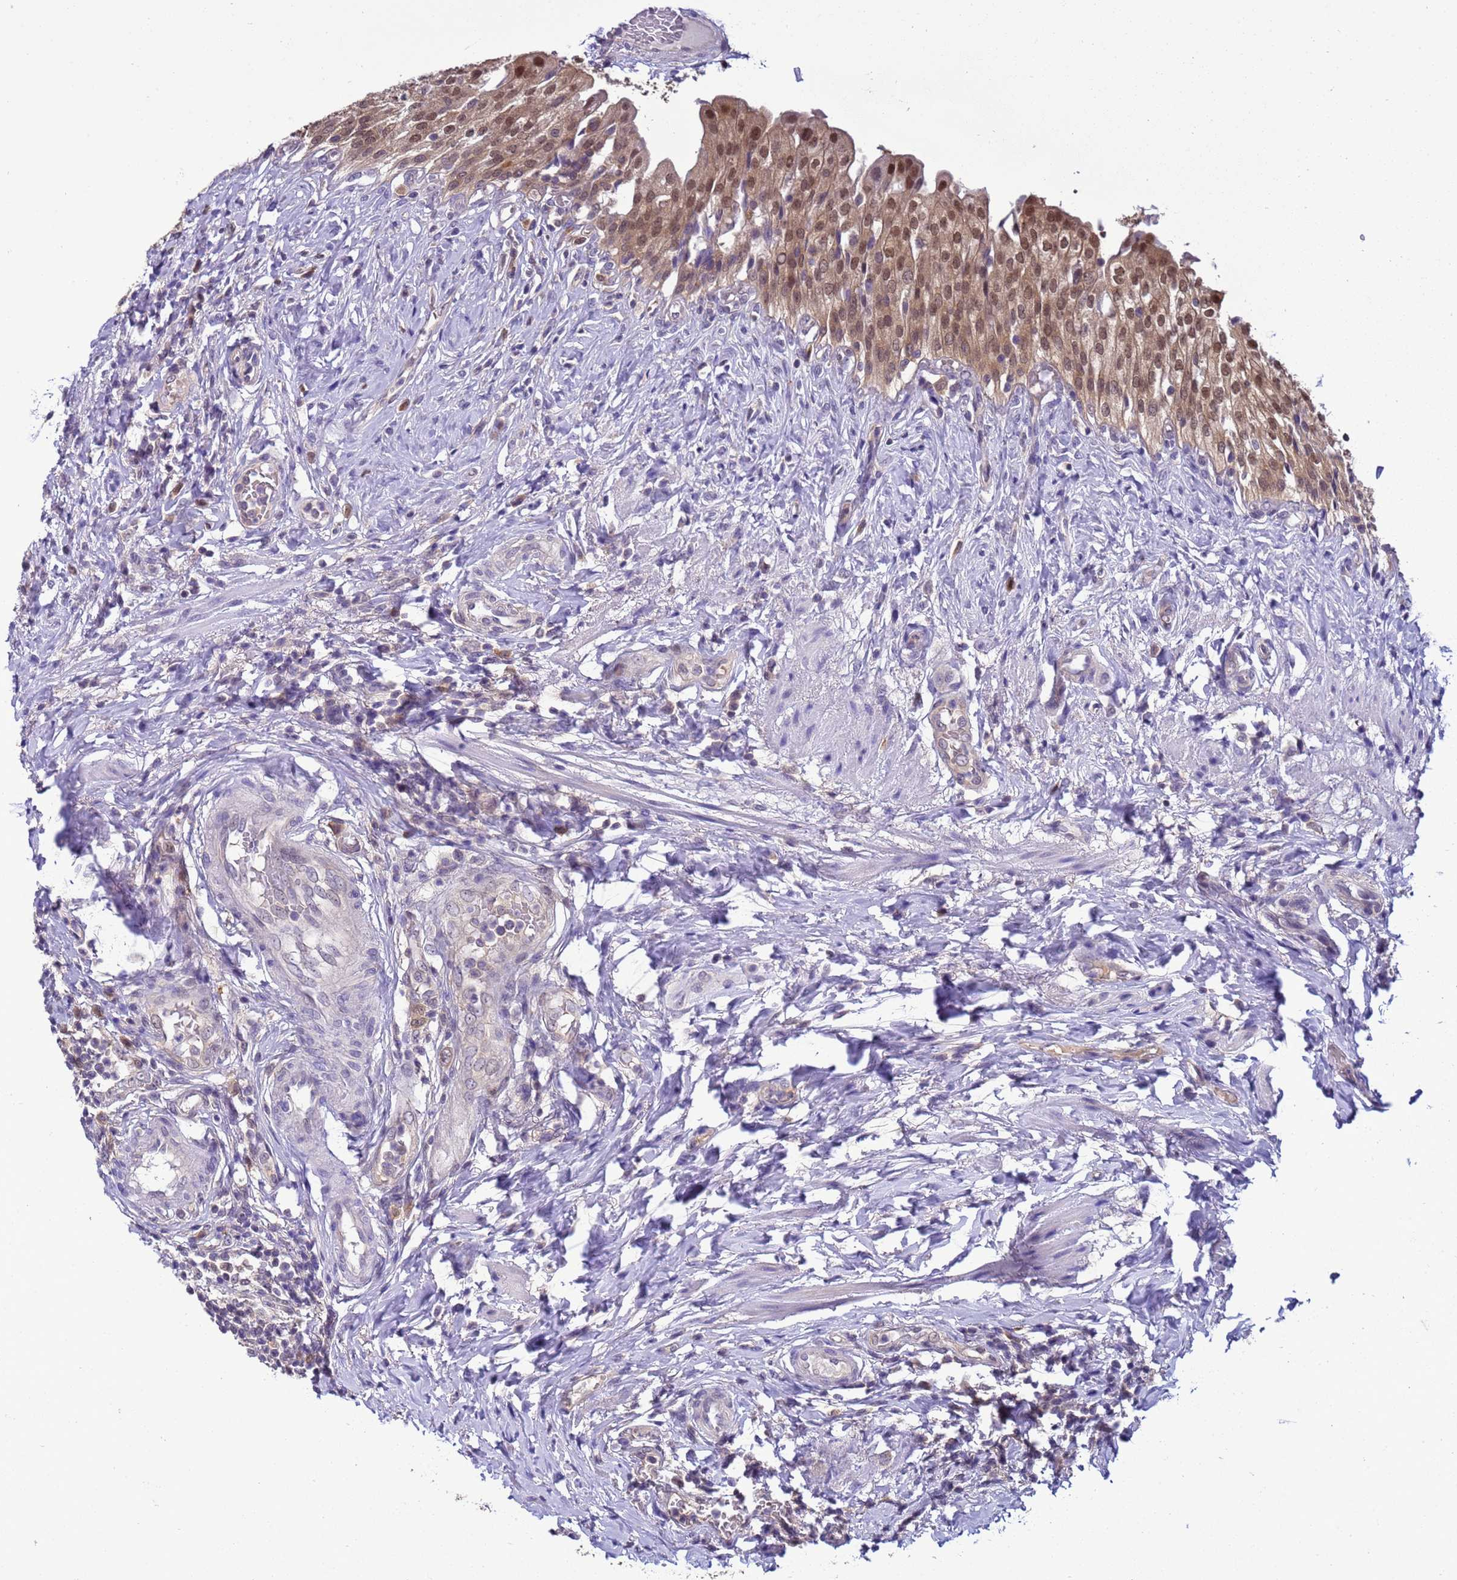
{"staining": {"intensity": "strong", "quantity": ">75%", "location": "cytoplasmic/membranous,nuclear"}, "tissue": "urinary bladder", "cell_type": "Urothelial cells", "image_type": "normal", "snomed": [{"axis": "morphology", "description": "Normal tissue, NOS"}, {"axis": "morphology", "description": "Inflammation, NOS"}, {"axis": "topography", "description": "Urinary bladder"}], "caption": "This histopathology image displays benign urinary bladder stained with IHC to label a protein in brown. The cytoplasmic/membranous,nuclear of urothelial cells show strong positivity for the protein. Nuclei are counter-stained blue.", "gene": "DDI2", "patient": {"sex": "male", "age": 64}}